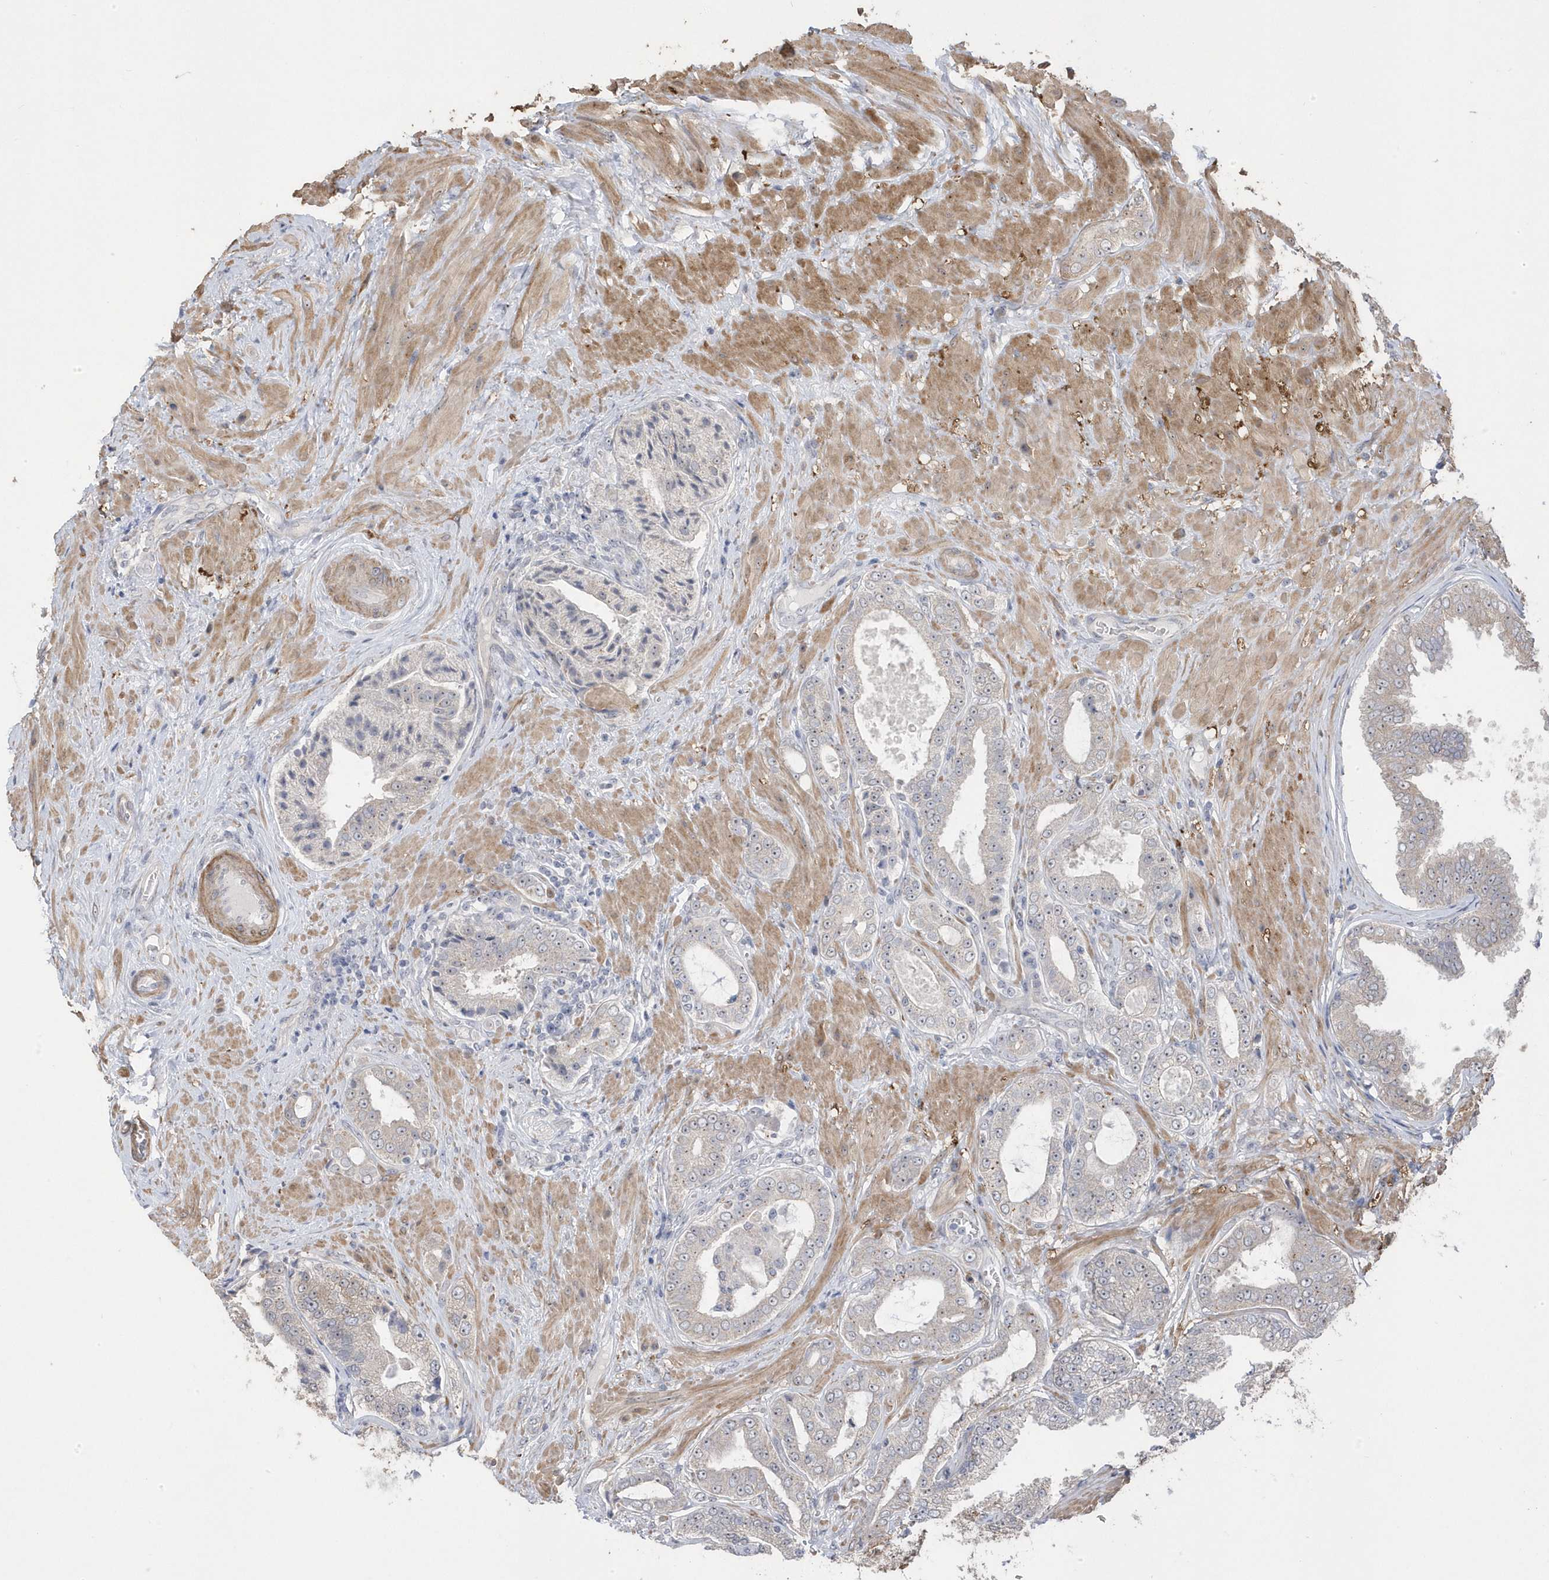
{"staining": {"intensity": "negative", "quantity": "none", "location": "none"}, "tissue": "prostate cancer", "cell_type": "Tumor cells", "image_type": "cancer", "snomed": [{"axis": "morphology", "description": "Adenocarcinoma, Low grade"}, {"axis": "topography", "description": "Prostate"}], "caption": "High power microscopy micrograph of an IHC image of prostate low-grade adenocarcinoma, revealing no significant positivity in tumor cells.", "gene": "GTPBP6", "patient": {"sex": "male", "age": 63}}